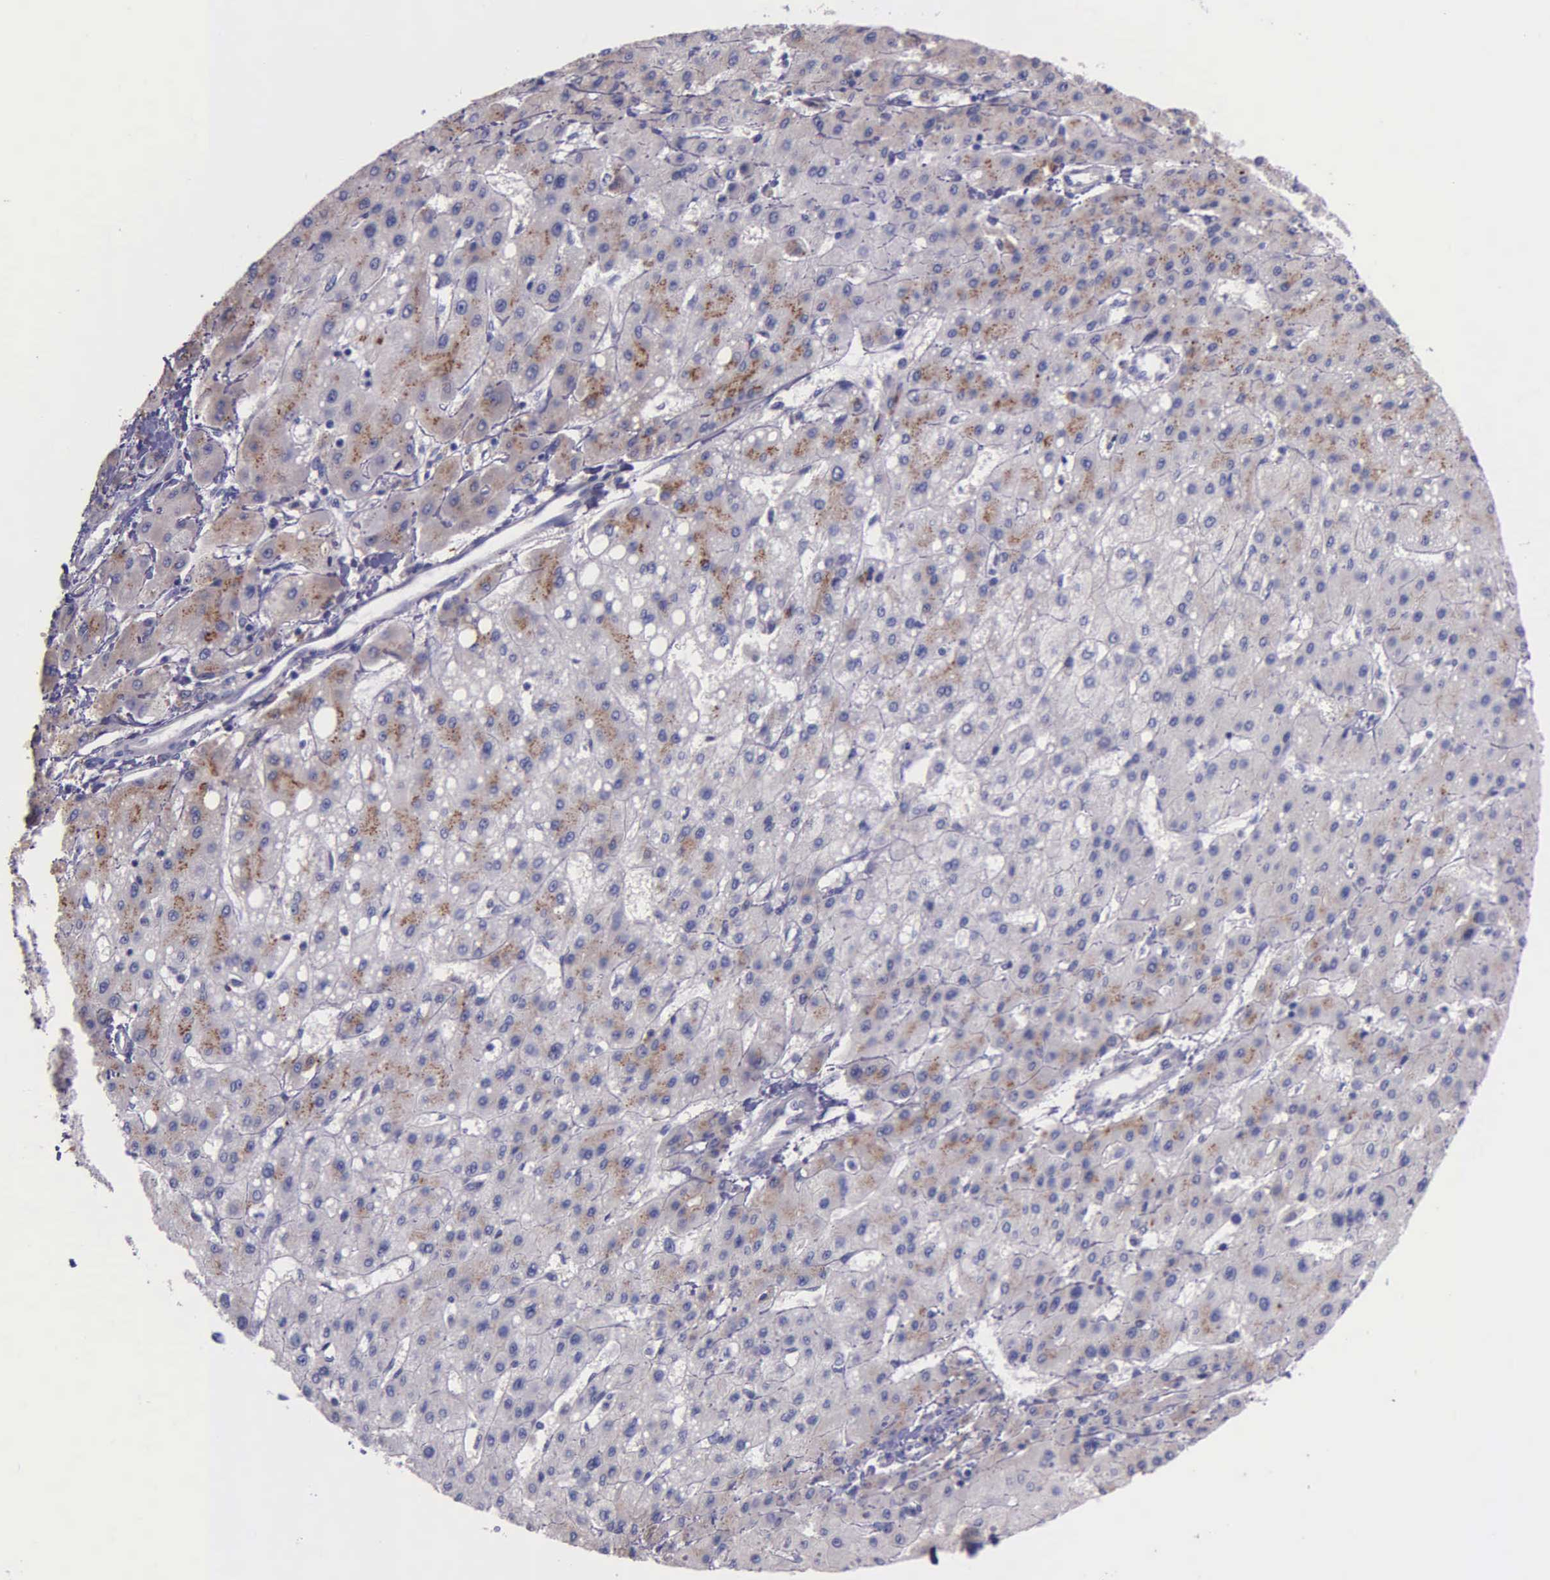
{"staining": {"intensity": "weak", "quantity": "25%-75%", "location": "cytoplasmic/membranous"}, "tissue": "liver cancer", "cell_type": "Tumor cells", "image_type": "cancer", "snomed": [{"axis": "morphology", "description": "Carcinoma, Hepatocellular, NOS"}, {"axis": "topography", "description": "Liver"}], "caption": "A histopathology image showing weak cytoplasmic/membranous staining in approximately 25%-75% of tumor cells in hepatocellular carcinoma (liver), as visualized by brown immunohistochemical staining.", "gene": "ZC3H12B", "patient": {"sex": "female", "age": 52}}